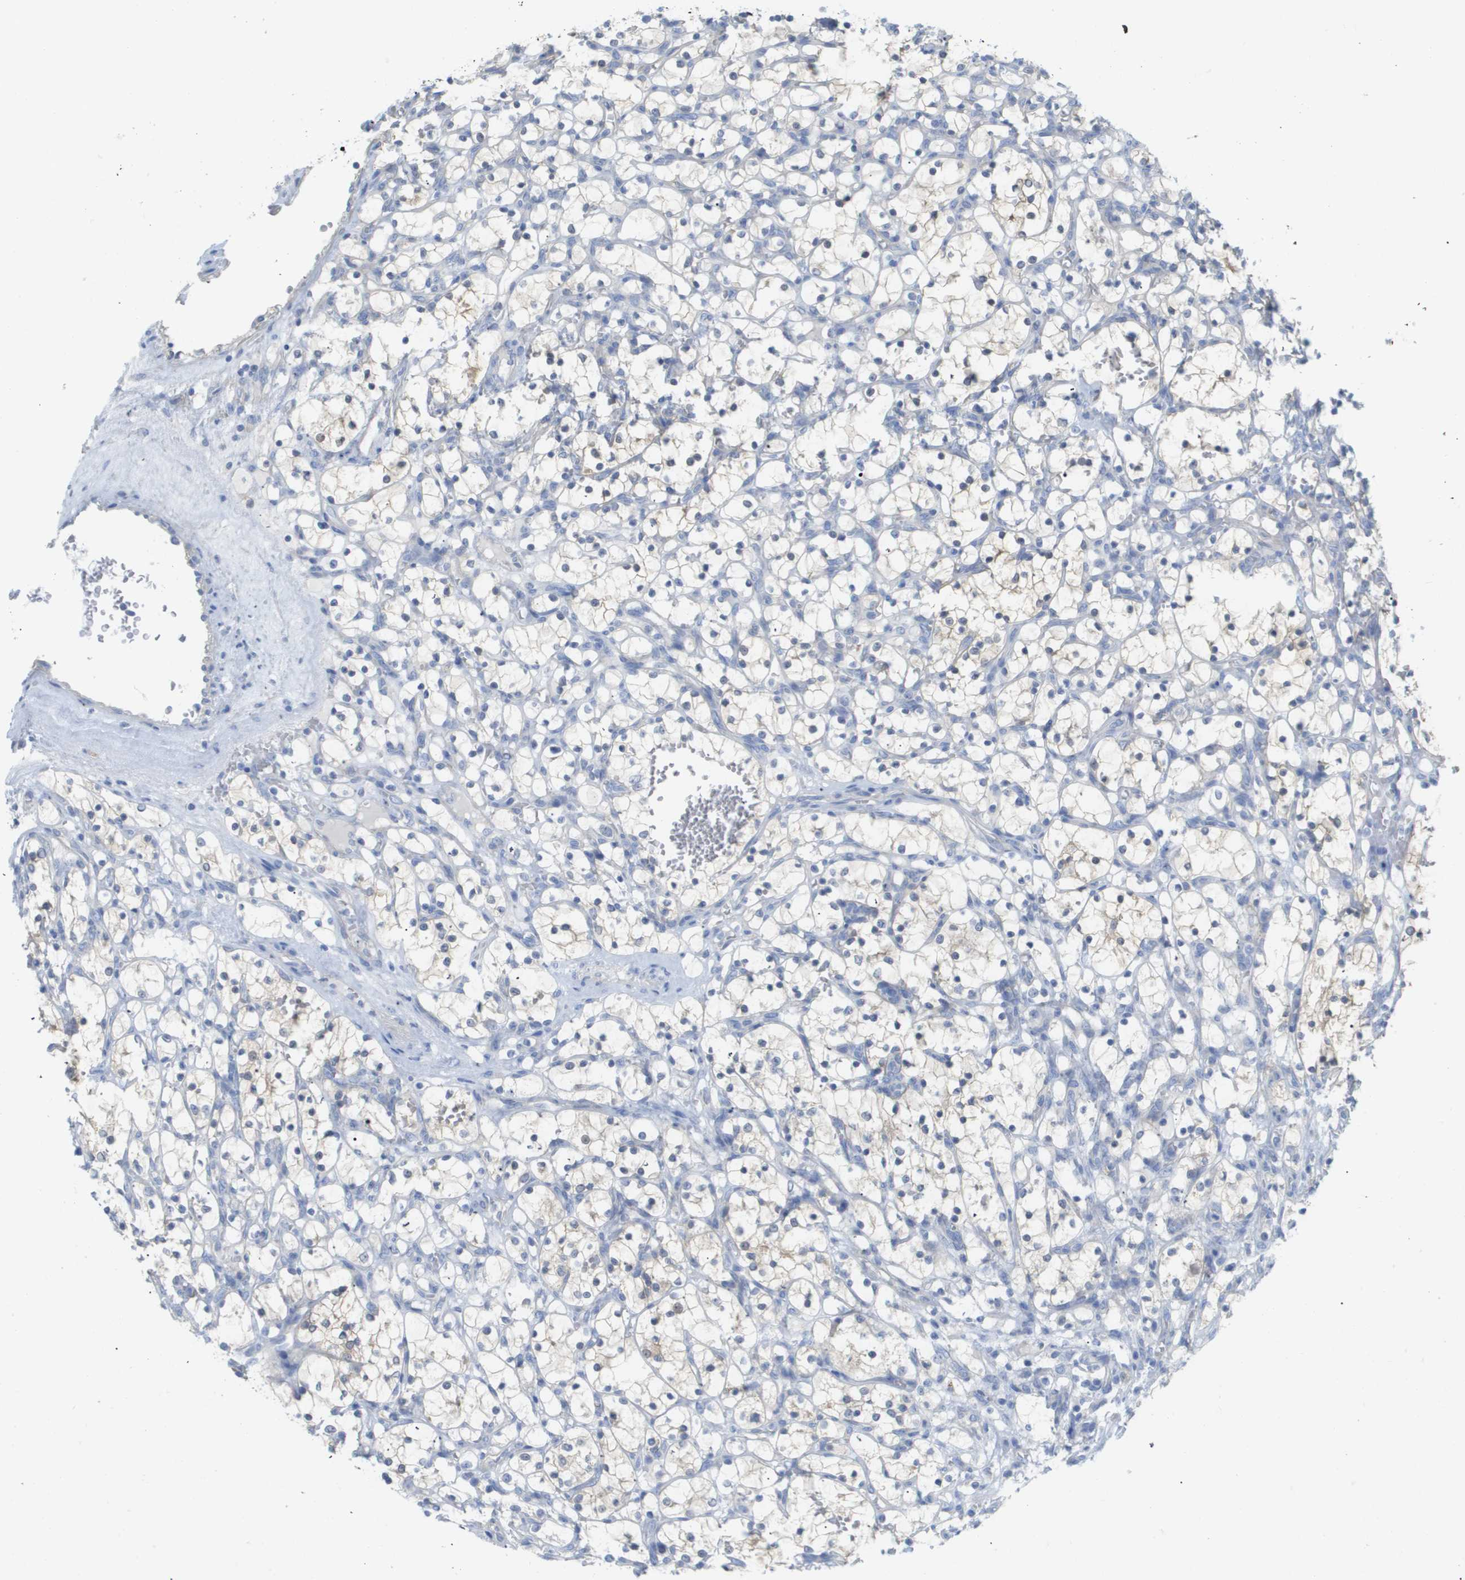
{"staining": {"intensity": "negative", "quantity": "none", "location": "none"}, "tissue": "renal cancer", "cell_type": "Tumor cells", "image_type": "cancer", "snomed": [{"axis": "morphology", "description": "Adenocarcinoma, NOS"}, {"axis": "topography", "description": "Kidney"}], "caption": "Renal adenocarcinoma was stained to show a protein in brown. There is no significant expression in tumor cells.", "gene": "MYL3", "patient": {"sex": "female", "age": 69}}